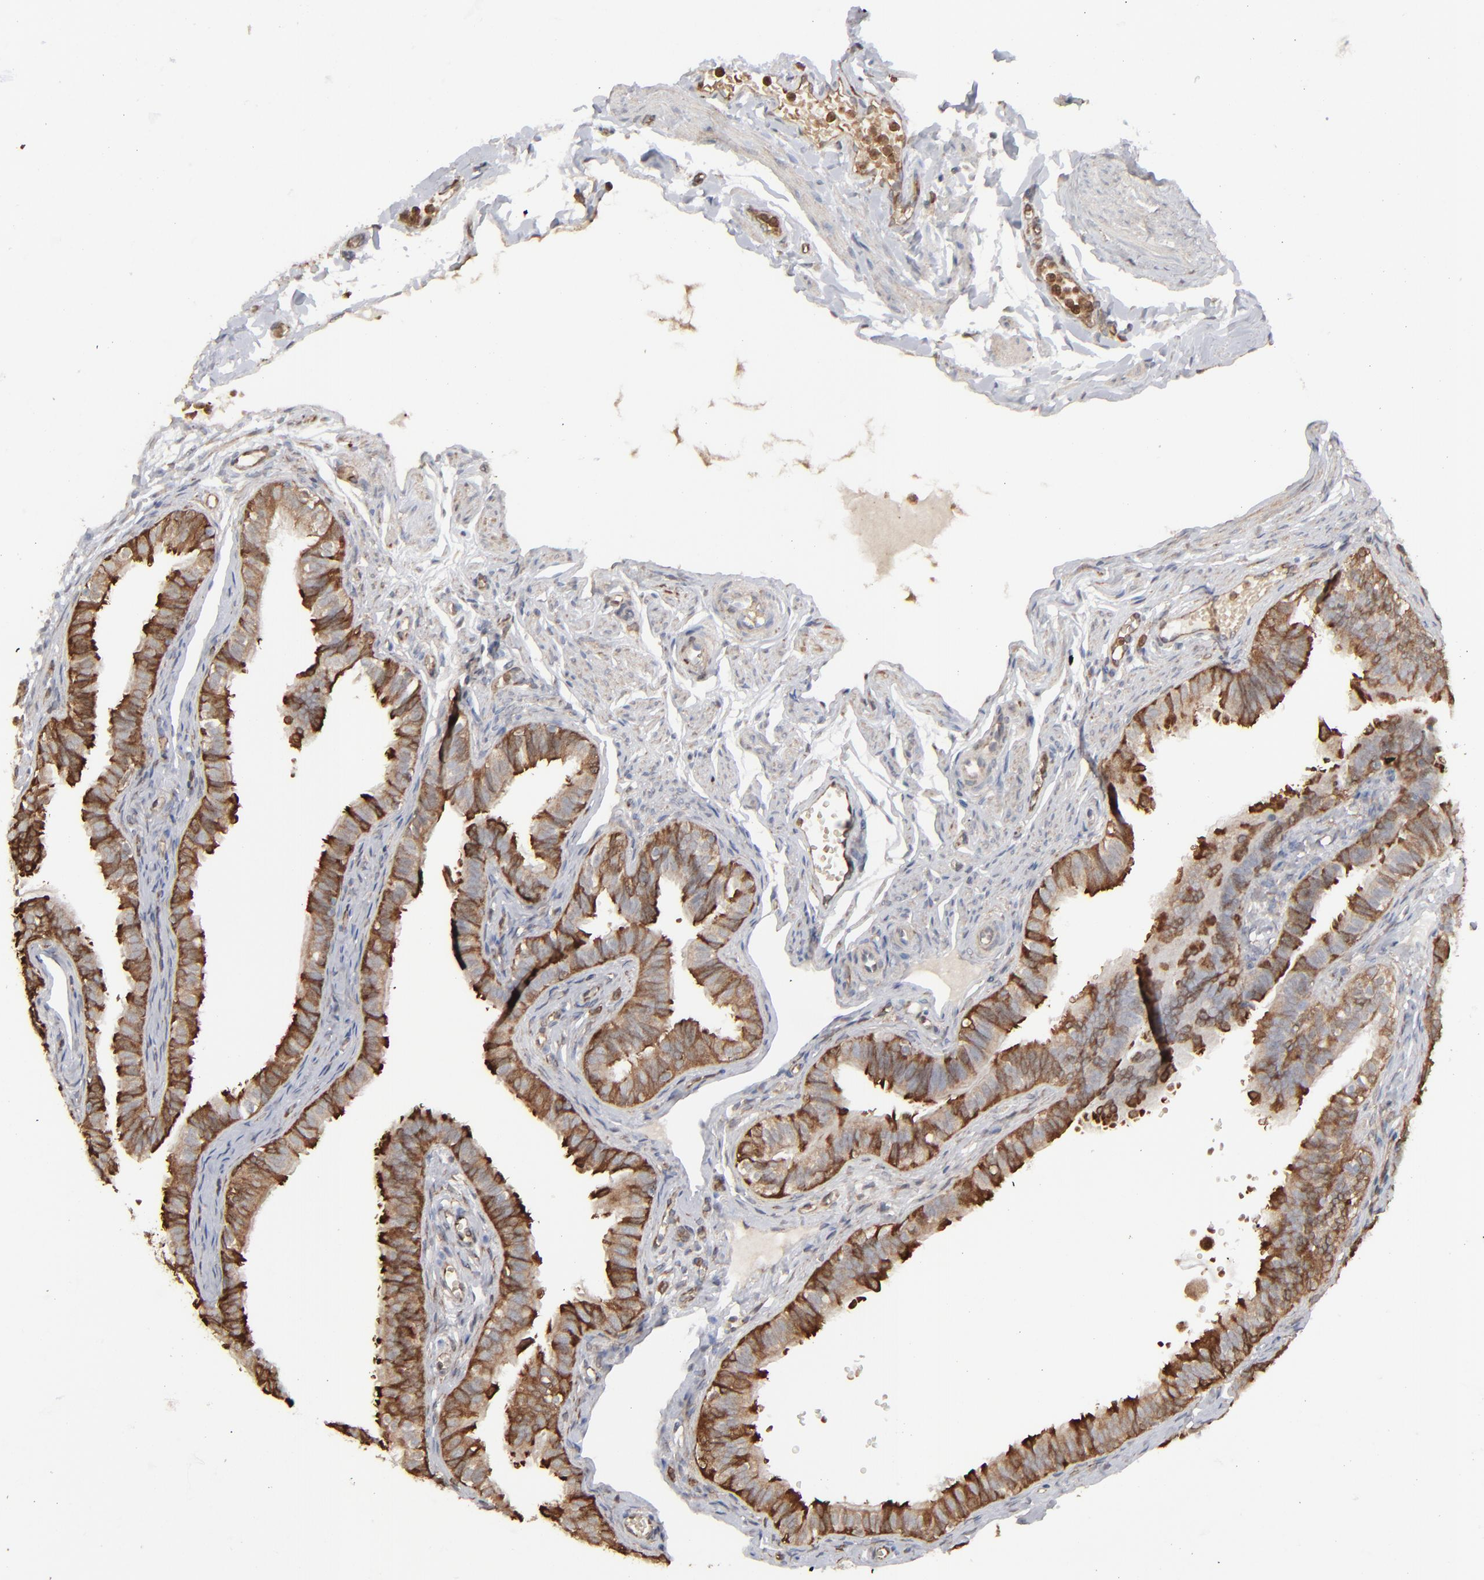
{"staining": {"intensity": "strong", "quantity": ">75%", "location": "cytoplasmic/membranous"}, "tissue": "fallopian tube", "cell_type": "Glandular cells", "image_type": "normal", "snomed": [{"axis": "morphology", "description": "Normal tissue, NOS"}, {"axis": "morphology", "description": "Dermoid, NOS"}, {"axis": "topography", "description": "Fallopian tube"}], "caption": "Immunohistochemistry (IHC) of benign human fallopian tube demonstrates high levels of strong cytoplasmic/membranous staining in about >75% of glandular cells.", "gene": "NME1", "patient": {"sex": "female", "age": 33}}